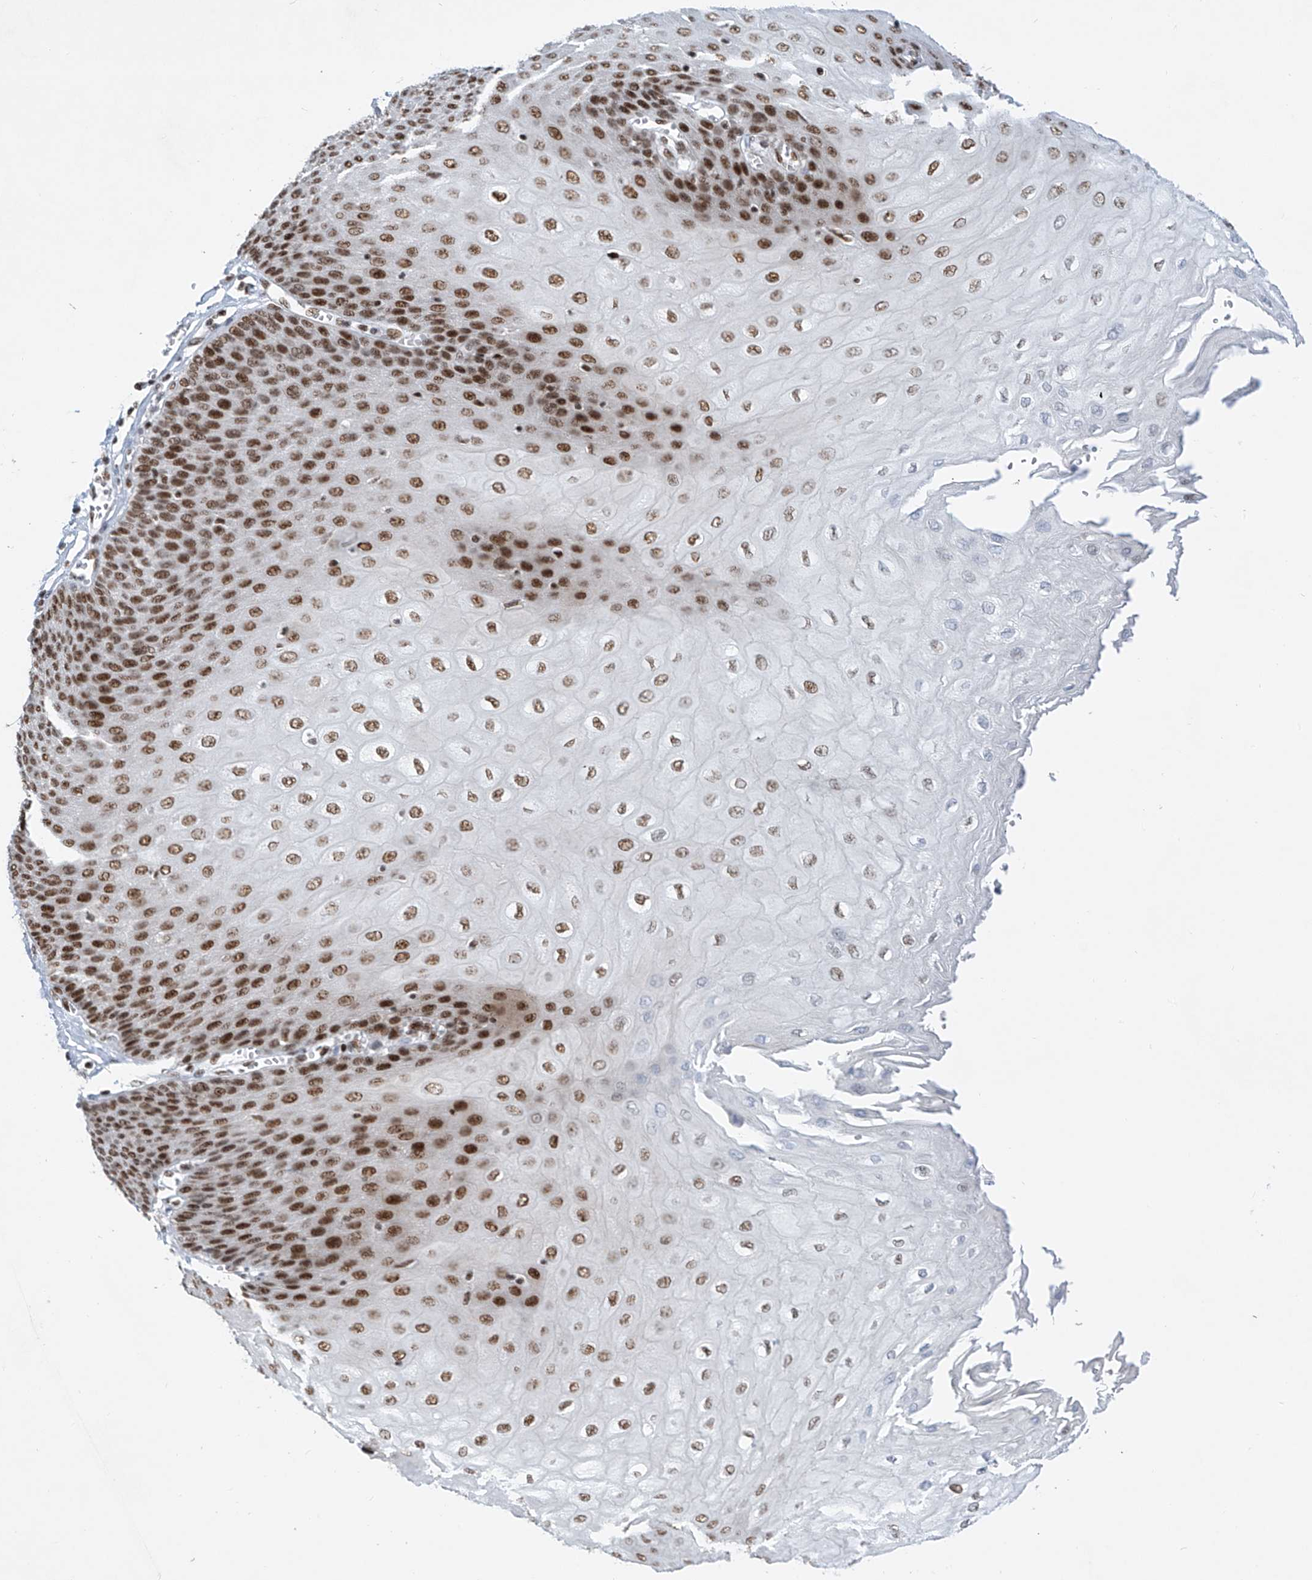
{"staining": {"intensity": "strong", "quantity": ">75%", "location": "nuclear"}, "tissue": "esophagus", "cell_type": "Squamous epithelial cells", "image_type": "normal", "snomed": [{"axis": "morphology", "description": "Normal tissue, NOS"}, {"axis": "topography", "description": "Esophagus"}], "caption": "Immunohistochemical staining of unremarkable esophagus displays >75% levels of strong nuclear protein expression in approximately >75% of squamous epithelial cells.", "gene": "TAF4", "patient": {"sex": "male", "age": 60}}